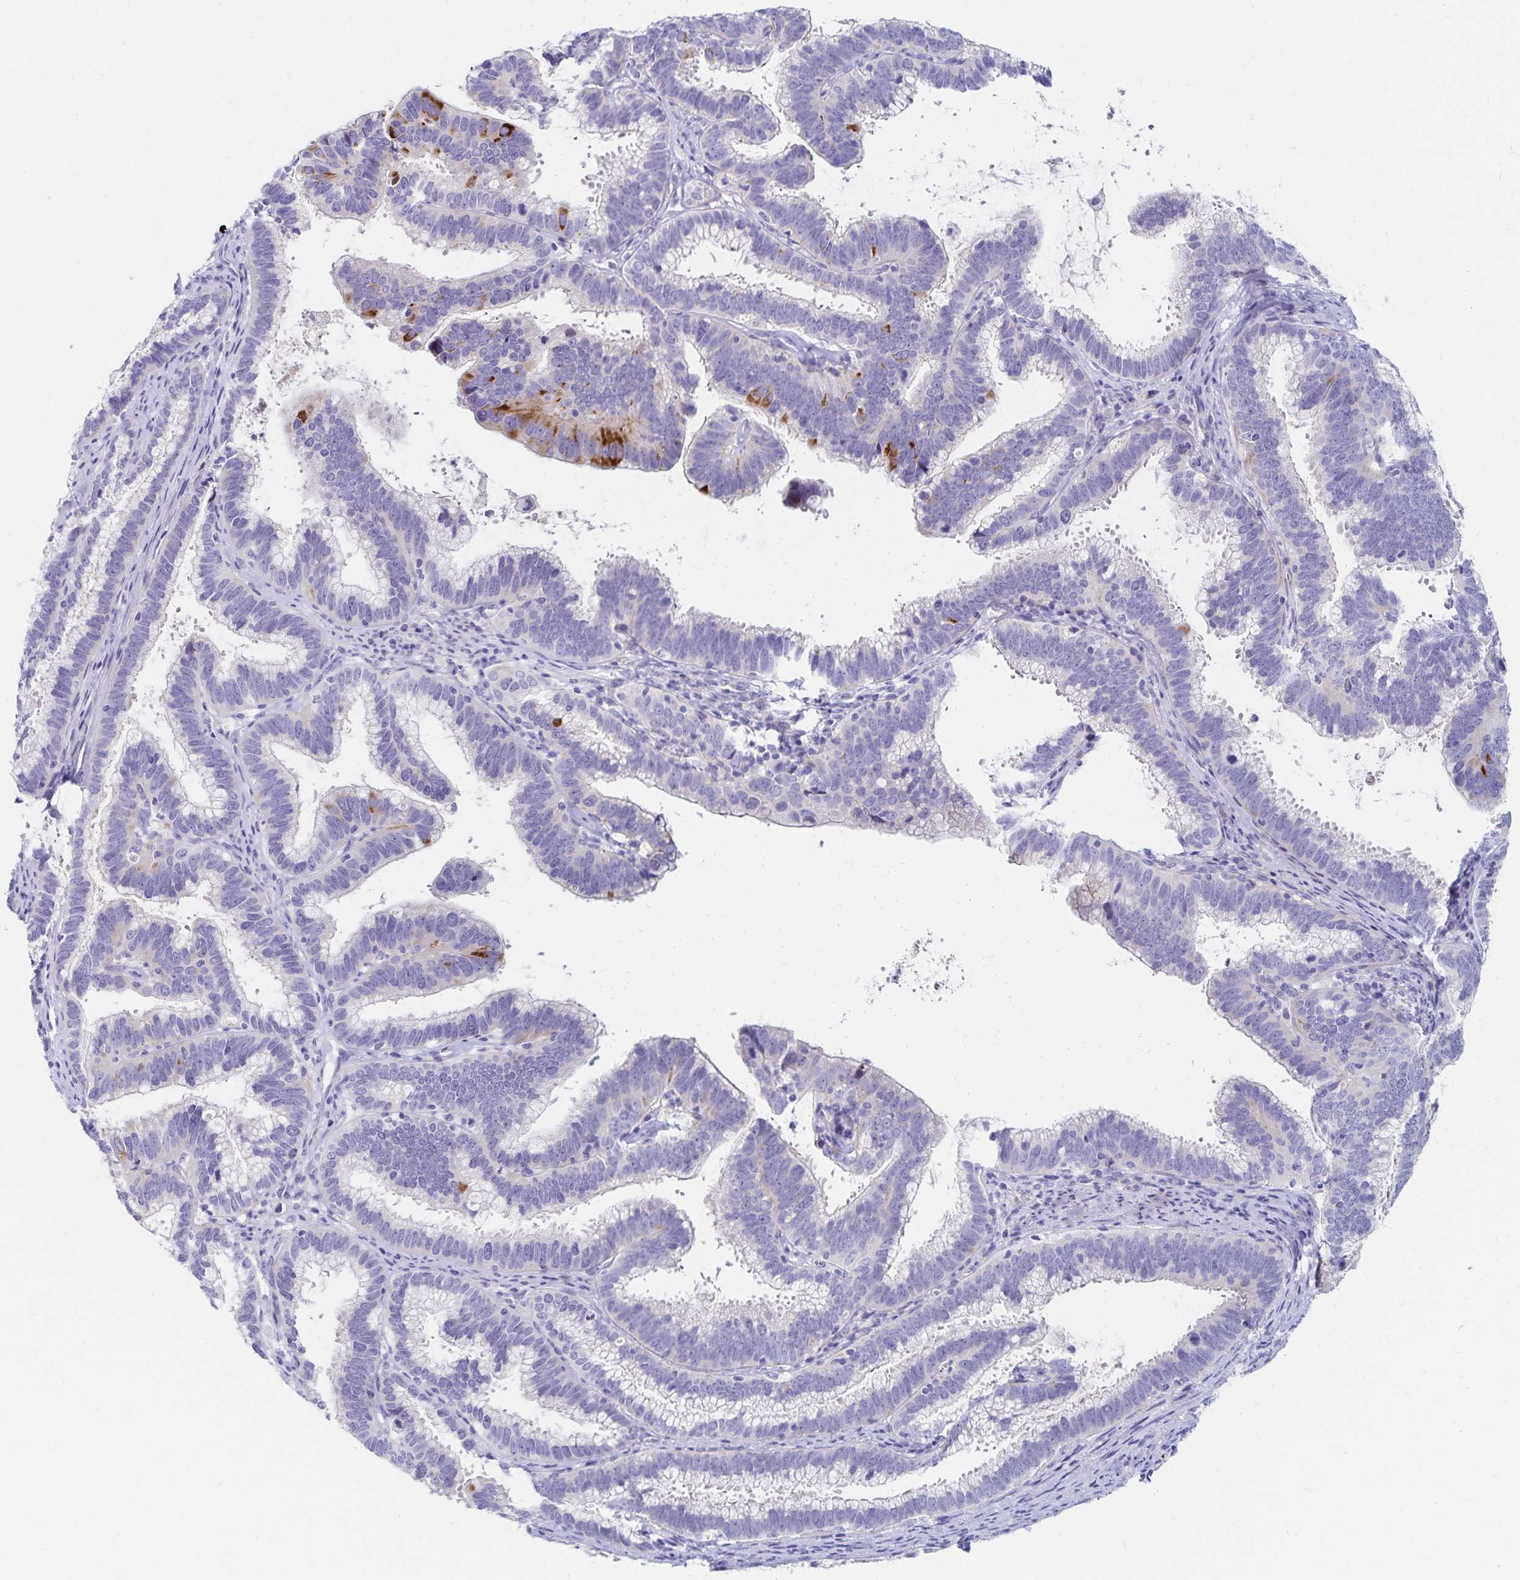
{"staining": {"intensity": "strong", "quantity": "<25%", "location": "cytoplasmic/membranous"}, "tissue": "cervical cancer", "cell_type": "Tumor cells", "image_type": "cancer", "snomed": [{"axis": "morphology", "description": "Adenocarcinoma, NOS"}, {"axis": "topography", "description": "Cervix"}], "caption": "Tumor cells exhibit medium levels of strong cytoplasmic/membranous expression in approximately <25% of cells in cervical adenocarcinoma. (IHC, brightfield microscopy, high magnification).", "gene": "NECAP1", "patient": {"sex": "female", "age": 61}}